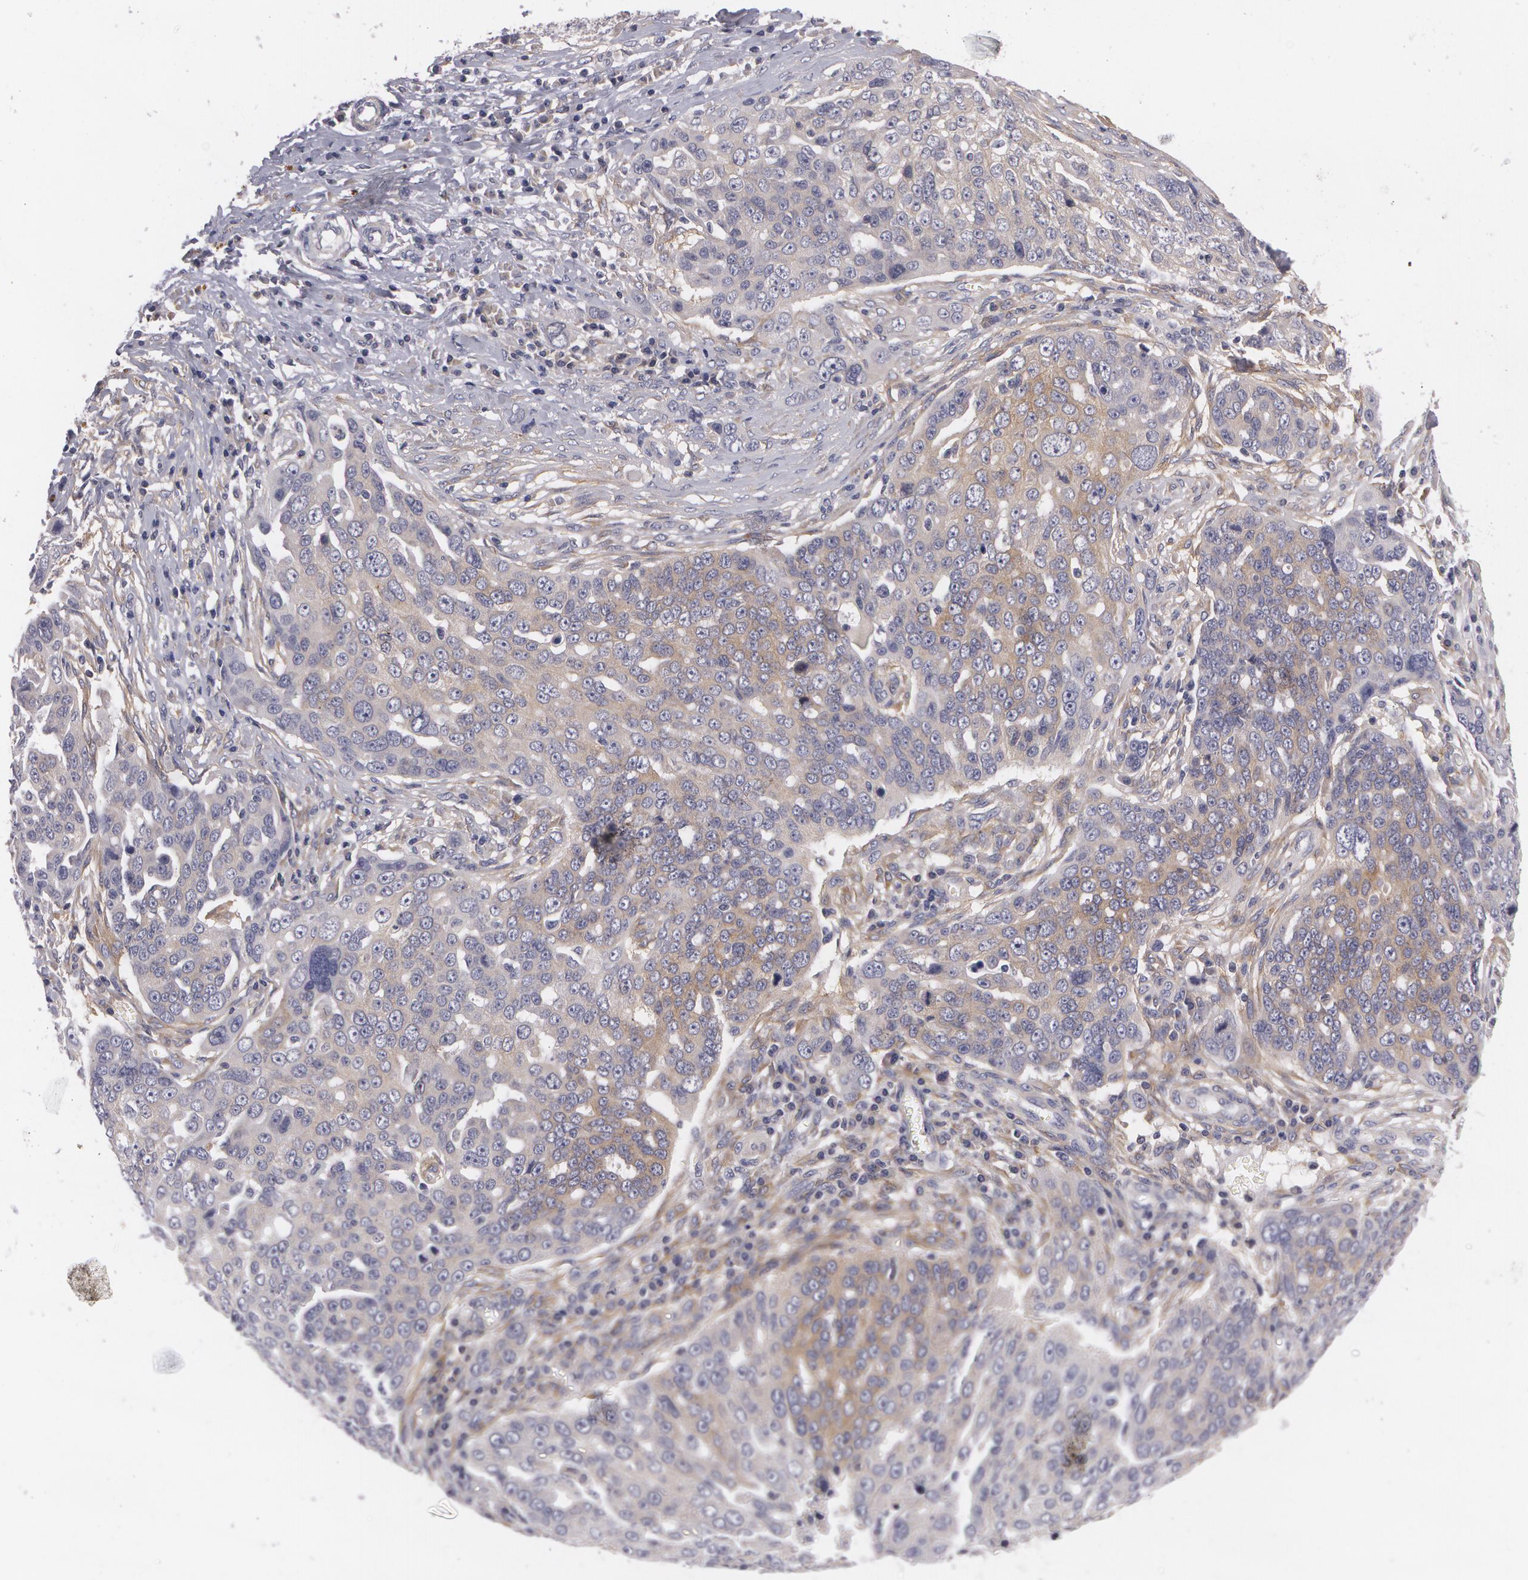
{"staining": {"intensity": "weak", "quantity": "25%-75%", "location": "cytoplasmic/membranous"}, "tissue": "ovarian cancer", "cell_type": "Tumor cells", "image_type": "cancer", "snomed": [{"axis": "morphology", "description": "Carcinoma, endometroid"}, {"axis": "topography", "description": "Ovary"}], "caption": "Immunohistochemical staining of human endometroid carcinoma (ovarian) shows low levels of weak cytoplasmic/membranous protein expression in approximately 25%-75% of tumor cells.", "gene": "CASK", "patient": {"sex": "female", "age": 75}}